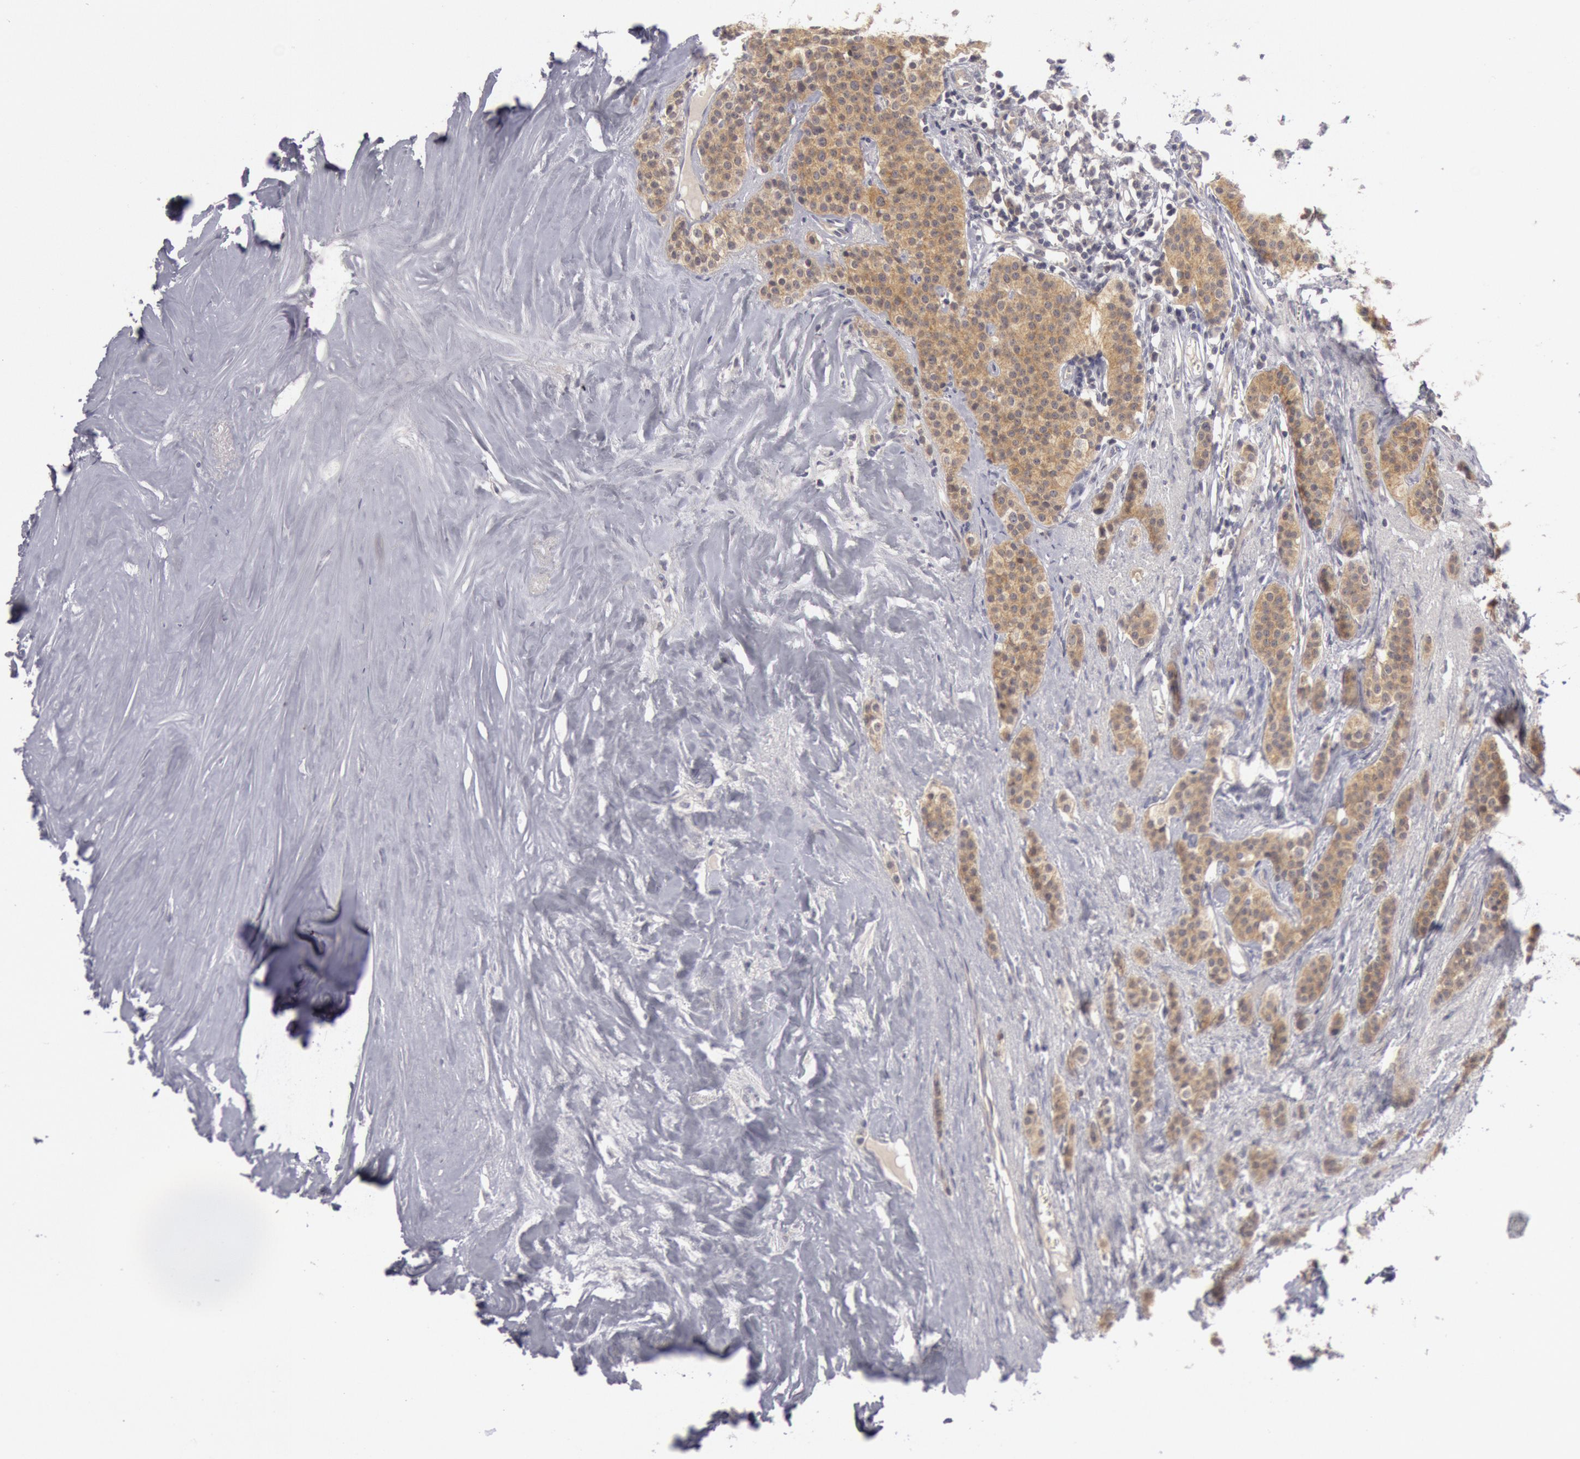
{"staining": {"intensity": "moderate", "quantity": ">75%", "location": "cytoplasmic/membranous"}, "tissue": "carcinoid", "cell_type": "Tumor cells", "image_type": "cancer", "snomed": [{"axis": "morphology", "description": "Carcinoid, malignant, NOS"}, {"axis": "topography", "description": "Small intestine"}], "caption": "Moderate cytoplasmic/membranous protein expression is seen in about >75% of tumor cells in carcinoid.", "gene": "JOSD1", "patient": {"sex": "male", "age": 63}}